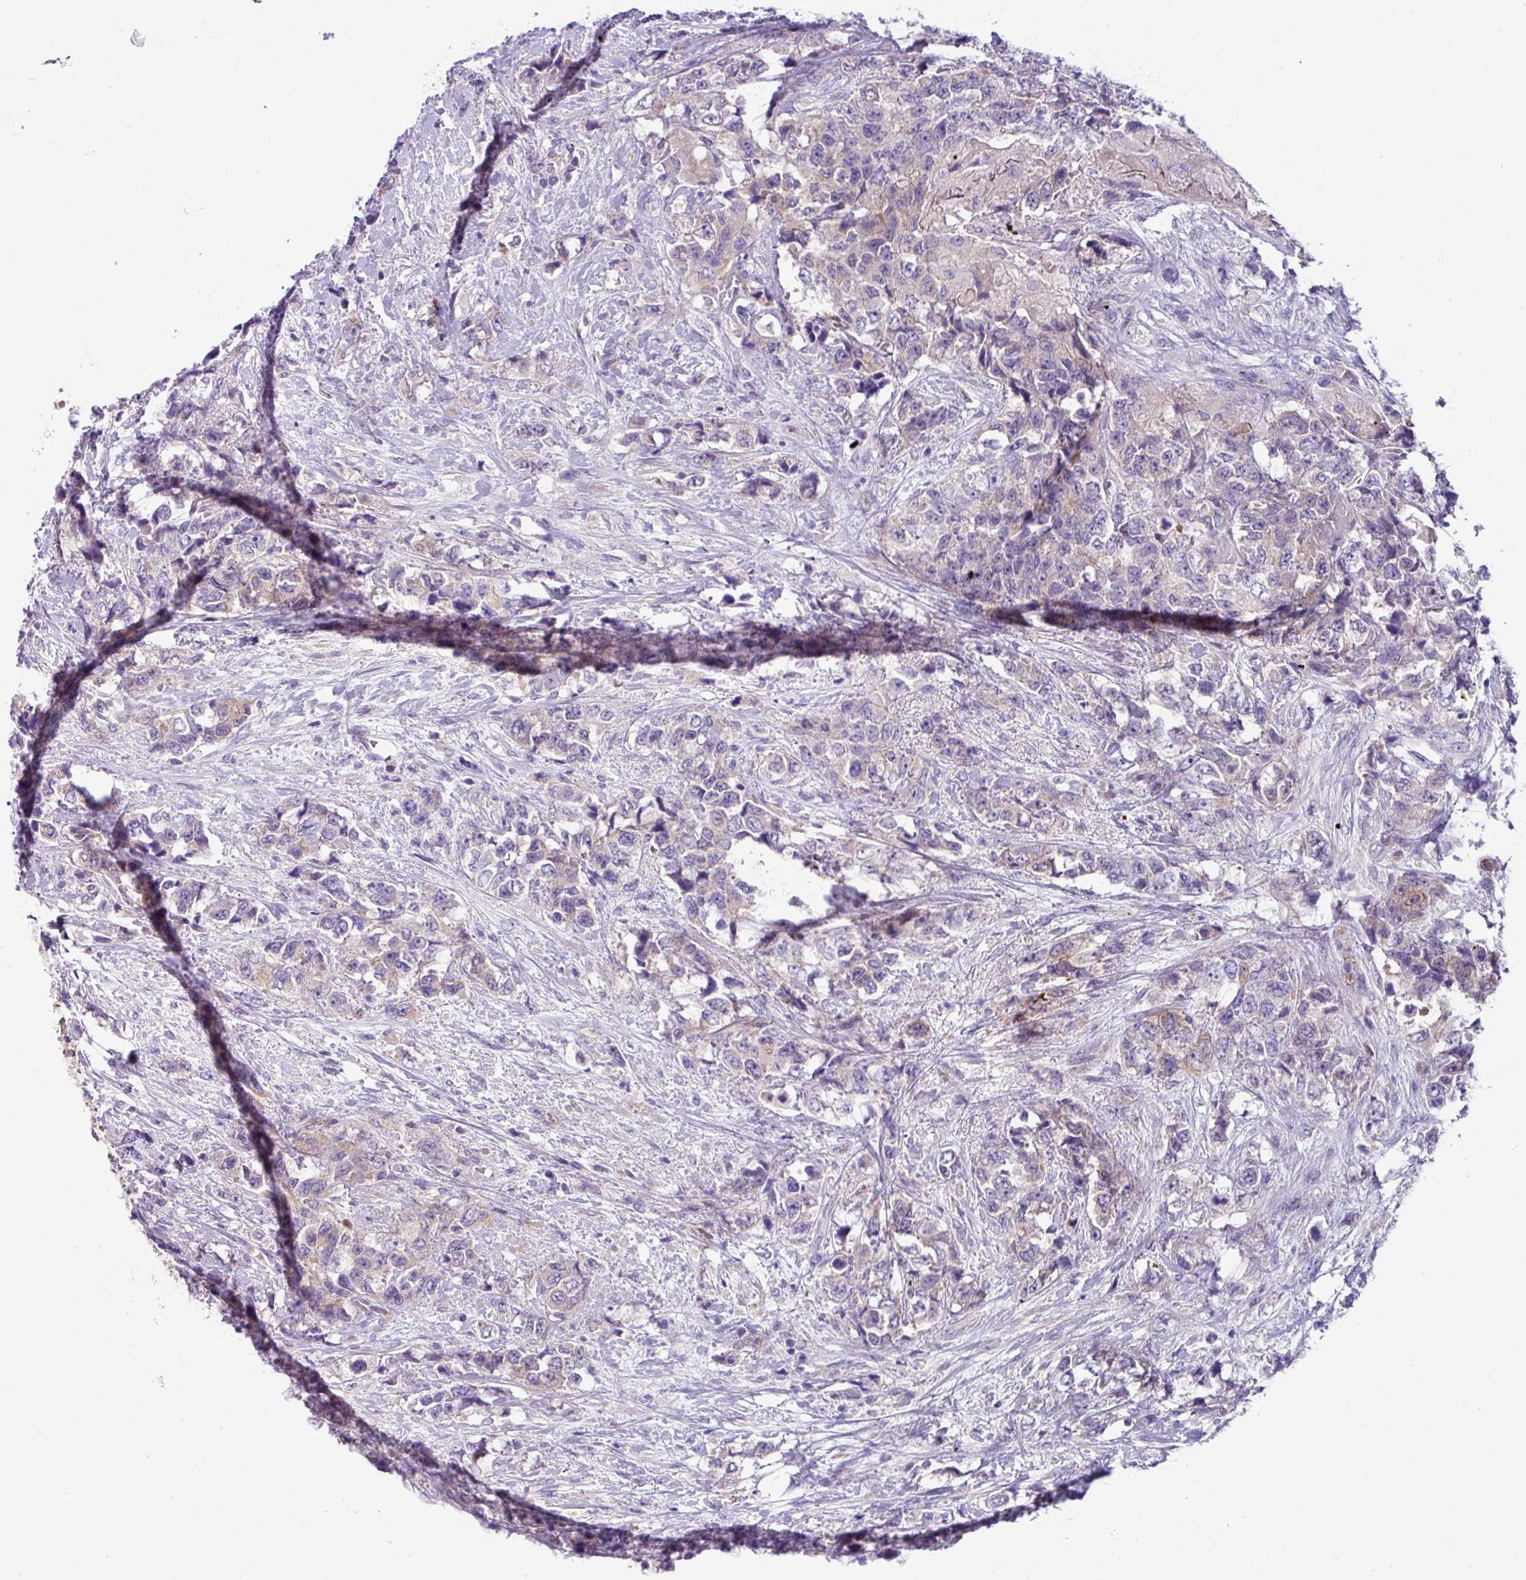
{"staining": {"intensity": "negative", "quantity": "none", "location": "none"}, "tissue": "urothelial cancer", "cell_type": "Tumor cells", "image_type": "cancer", "snomed": [{"axis": "morphology", "description": "Urothelial carcinoma, High grade"}, {"axis": "topography", "description": "Urinary bladder"}], "caption": "Immunohistochemistry of urothelial cancer shows no expression in tumor cells.", "gene": "DNAL1", "patient": {"sex": "female", "age": 78}}